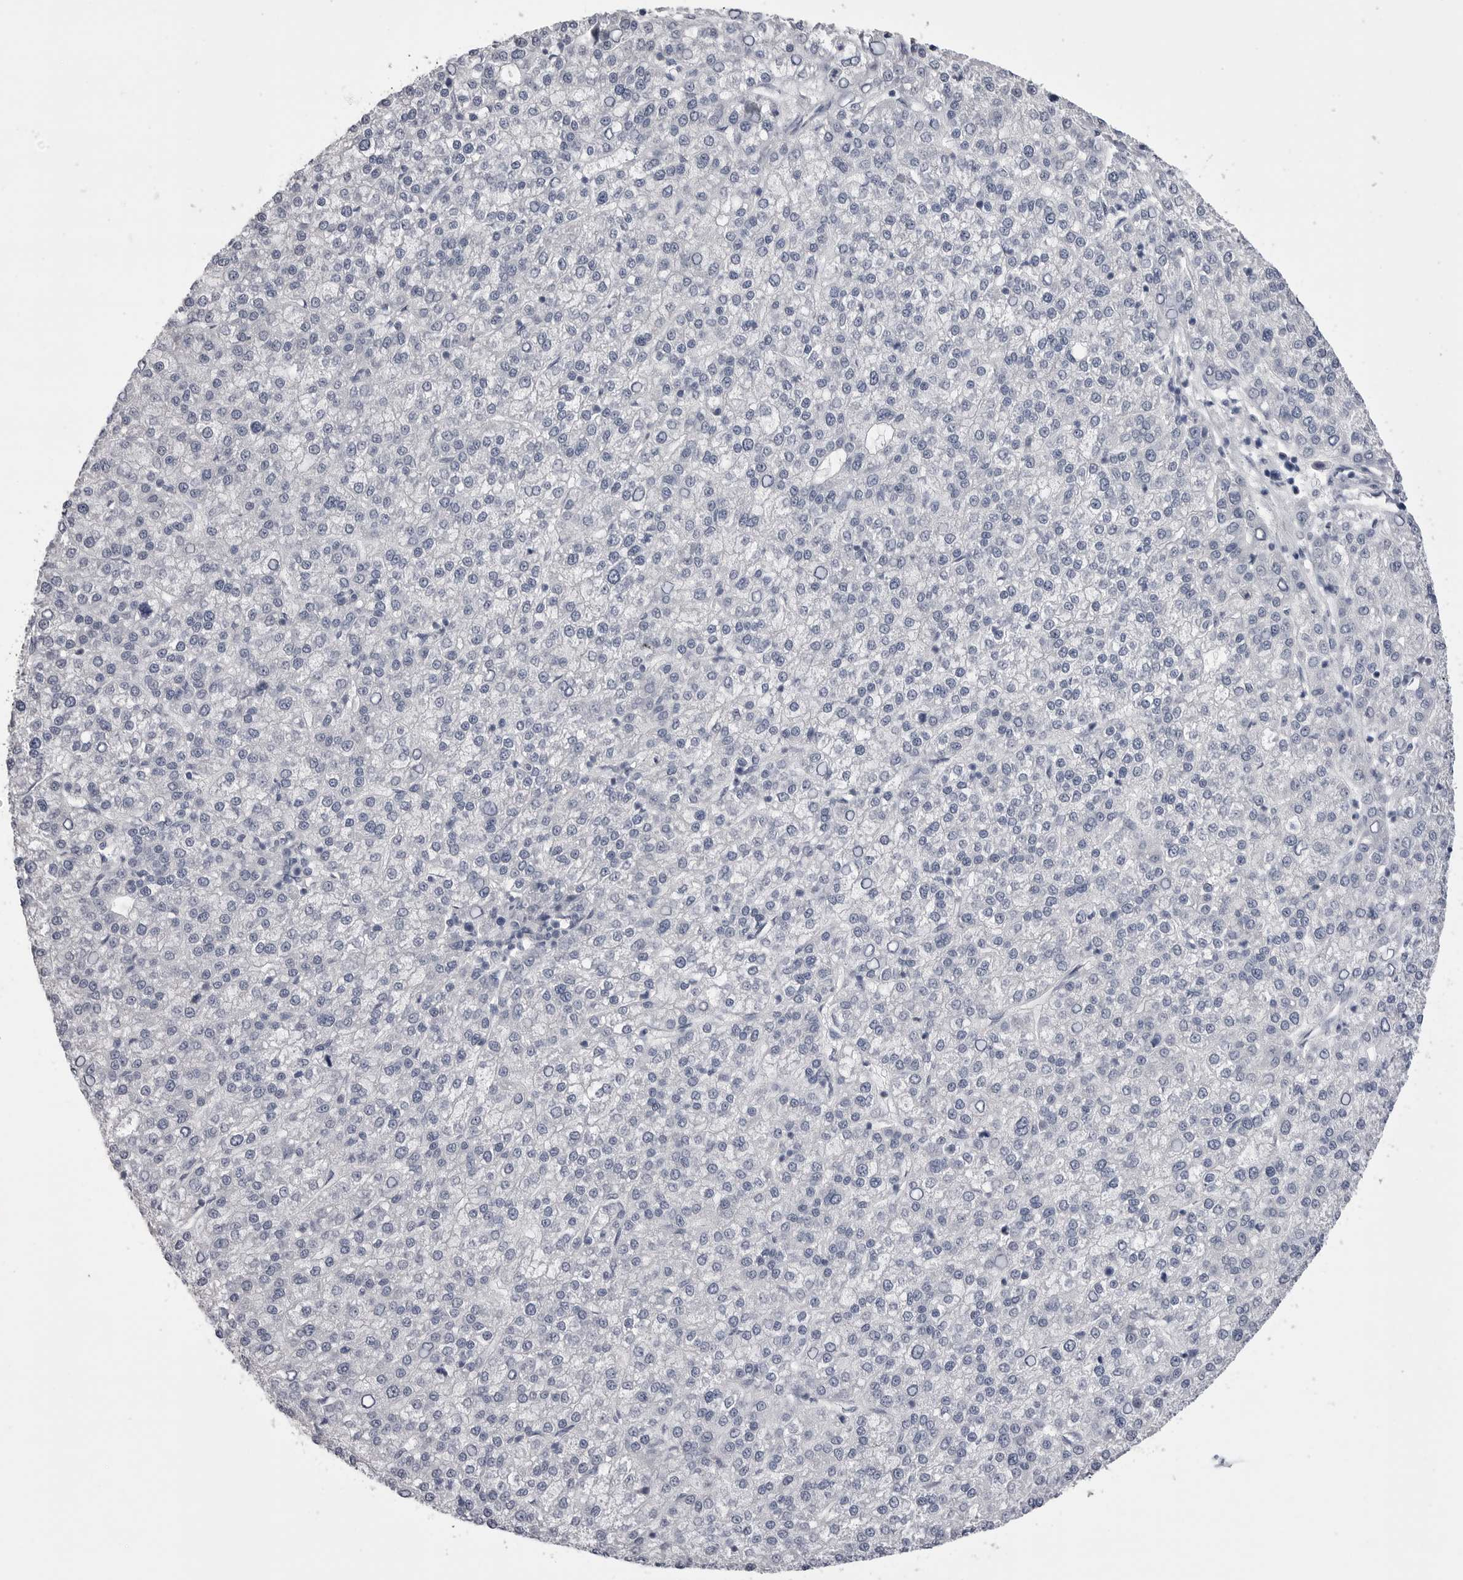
{"staining": {"intensity": "negative", "quantity": "none", "location": "none"}, "tissue": "liver cancer", "cell_type": "Tumor cells", "image_type": "cancer", "snomed": [{"axis": "morphology", "description": "Carcinoma, Hepatocellular, NOS"}, {"axis": "topography", "description": "Liver"}], "caption": "Immunohistochemistry photomicrograph of human liver cancer stained for a protein (brown), which demonstrates no staining in tumor cells.", "gene": "DLGAP3", "patient": {"sex": "female", "age": 58}}